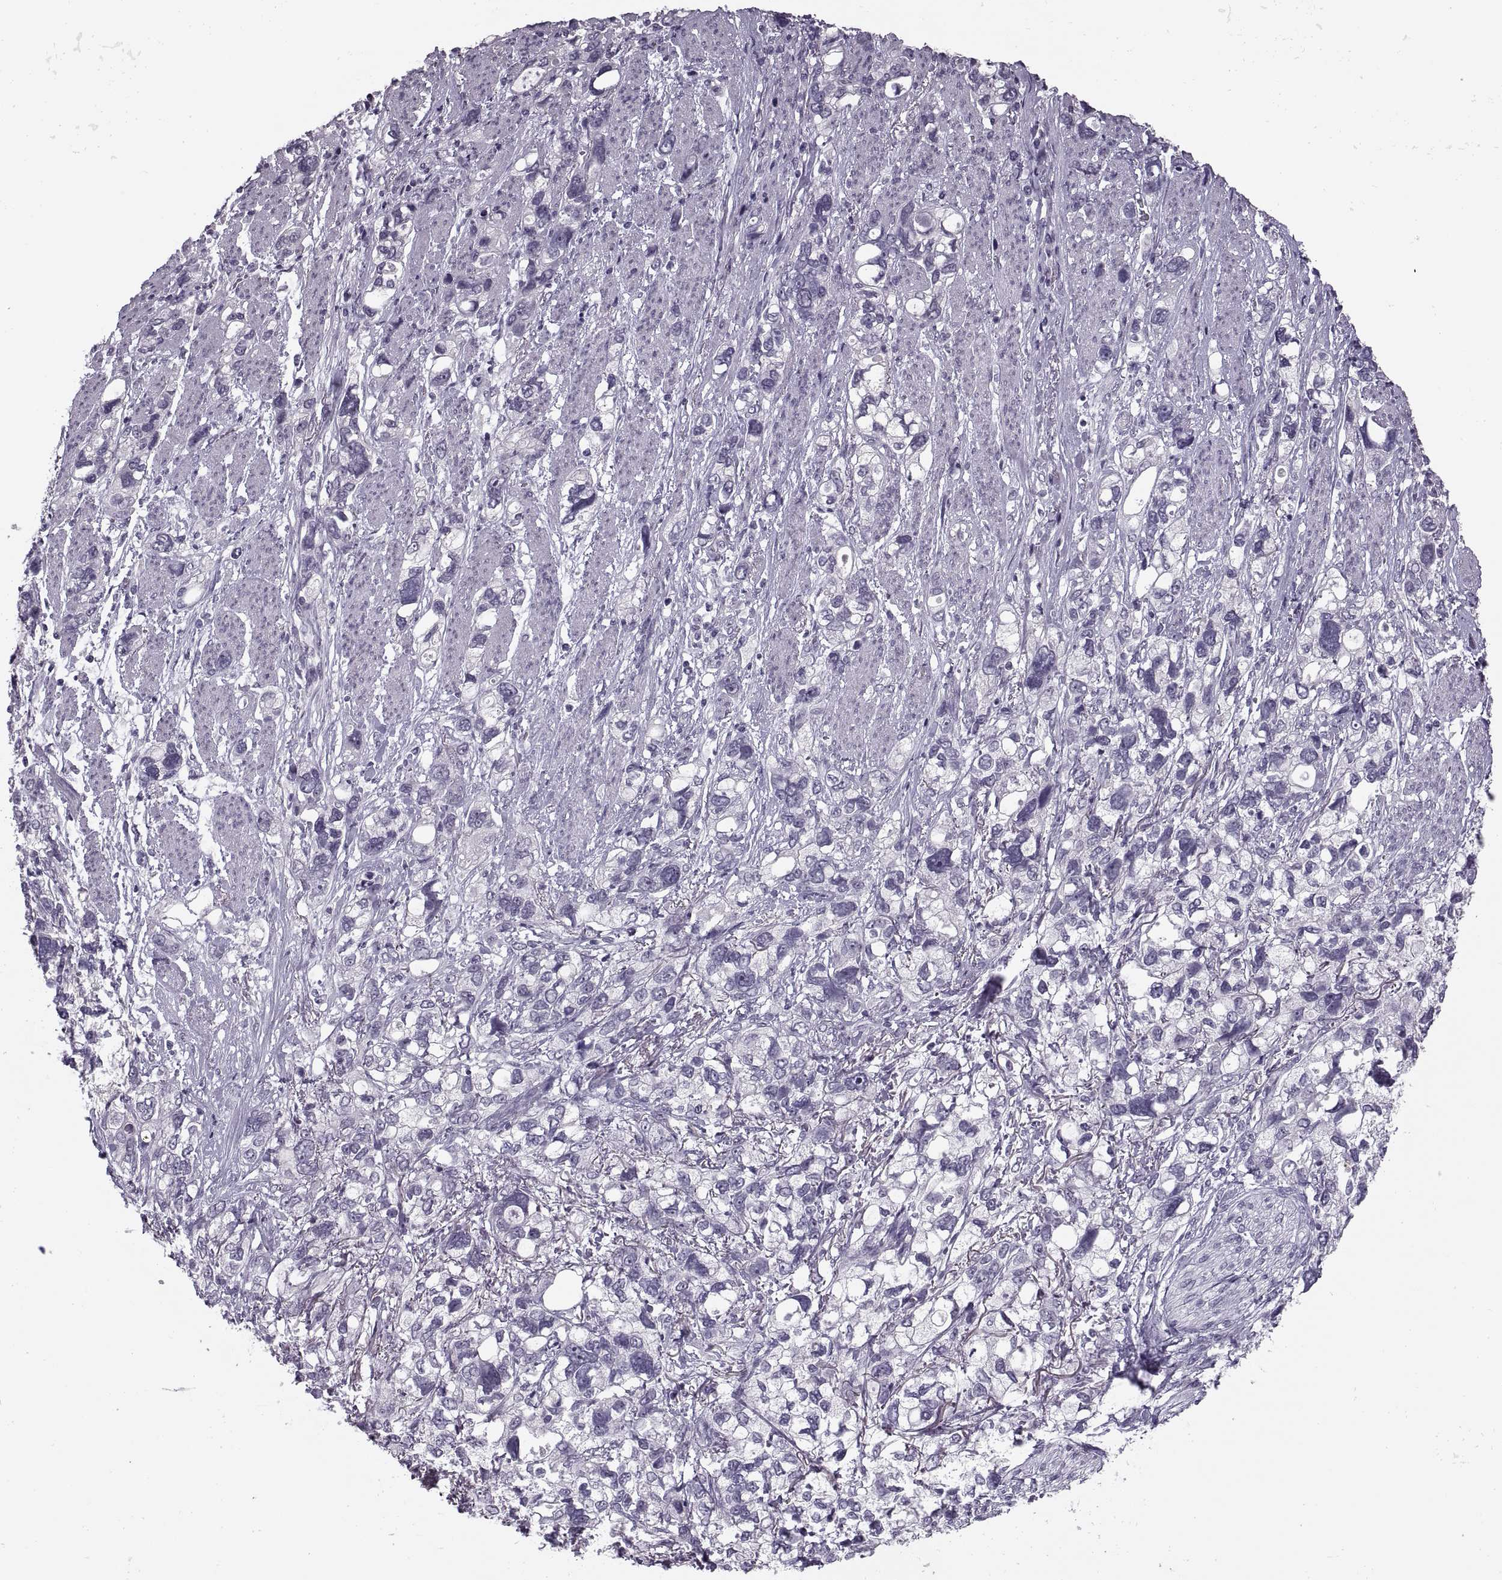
{"staining": {"intensity": "negative", "quantity": "none", "location": "none"}, "tissue": "stomach cancer", "cell_type": "Tumor cells", "image_type": "cancer", "snomed": [{"axis": "morphology", "description": "Adenocarcinoma, NOS"}, {"axis": "topography", "description": "Stomach, upper"}], "caption": "A high-resolution micrograph shows IHC staining of stomach adenocarcinoma, which demonstrates no significant staining in tumor cells.", "gene": "PAGE5", "patient": {"sex": "female", "age": 81}}